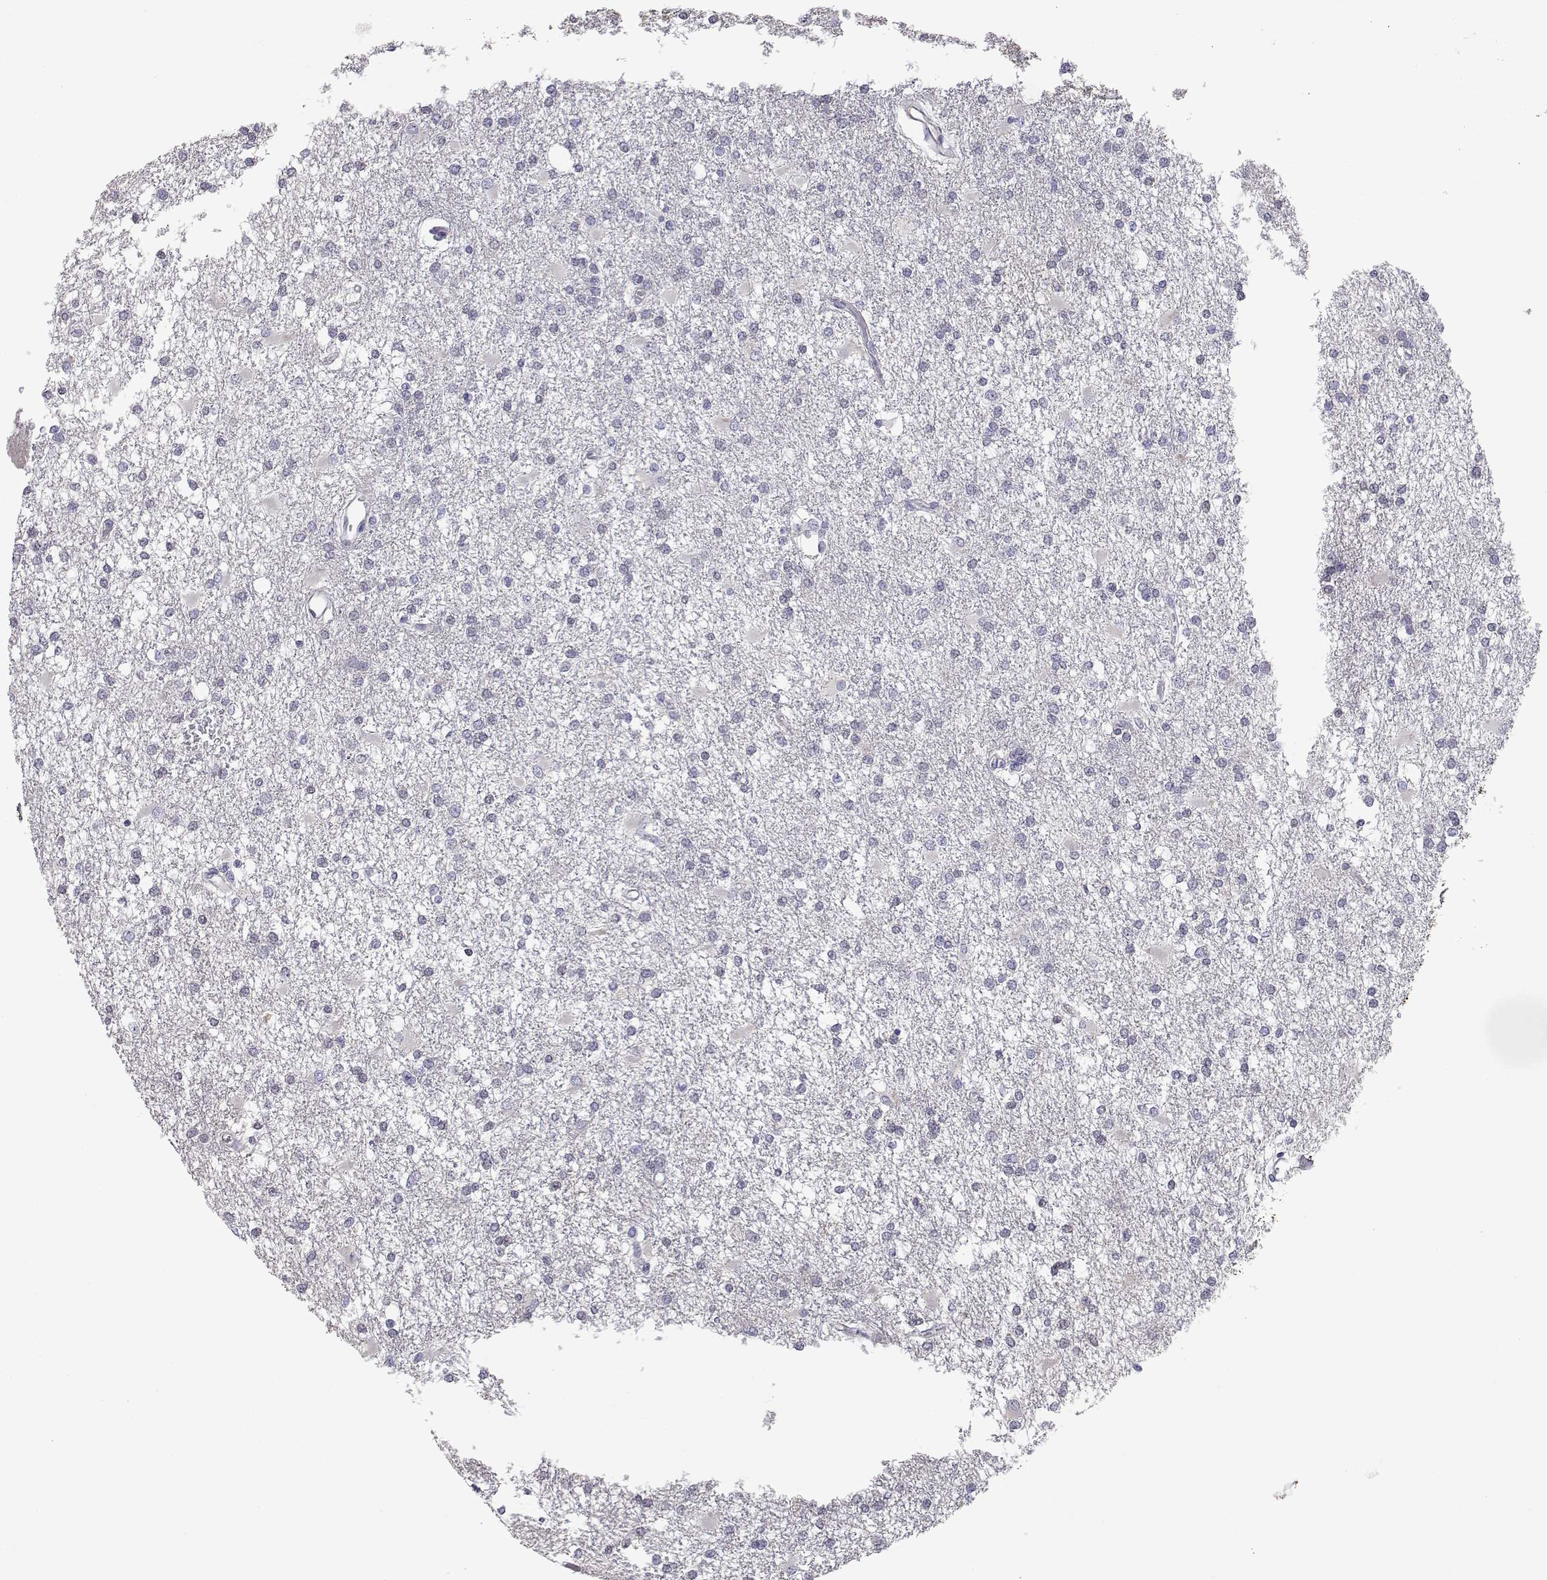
{"staining": {"intensity": "negative", "quantity": "none", "location": "none"}, "tissue": "glioma", "cell_type": "Tumor cells", "image_type": "cancer", "snomed": [{"axis": "morphology", "description": "Glioma, malignant, High grade"}, {"axis": "topography", "description": "Cerebral cortex"}], "caption": "An IHC micrograph of glioma is shown. There is no staining in tumor cells of glioma. The staining was performed using DAB (3,3'-diaminobenzidine) to visualize the protein expression in brown, while the nuclei were stained in blue with hematoxylin (Magnification: 20x).", "gene": "ADA", "patient": {"sex": "male", "age": 79}}